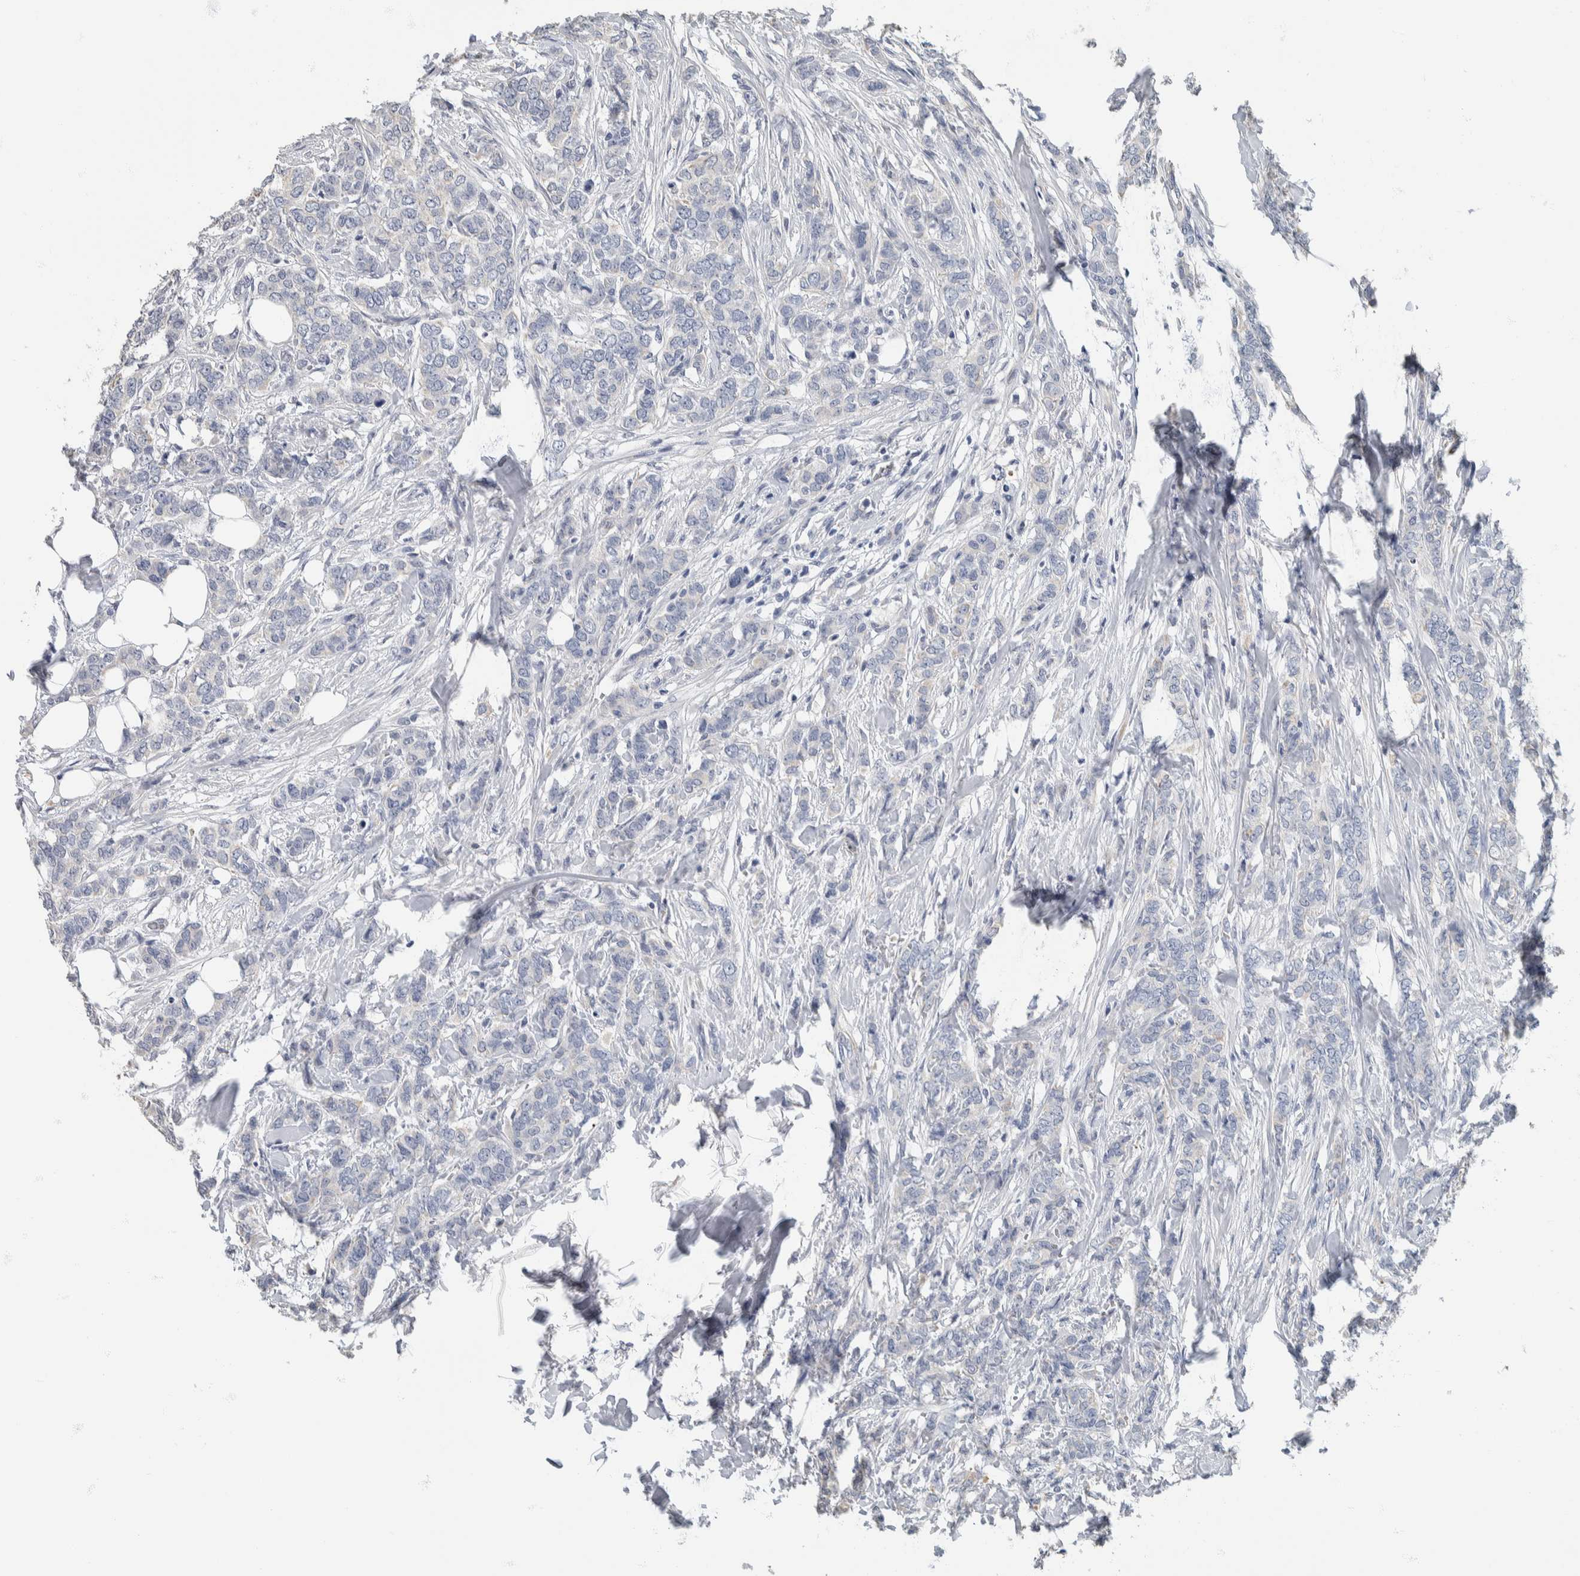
{"staining": {"intensity": "negative", "quantity": "none", "location": "none"}, "tissue": "breast cancer", "cell_type": "Tumor cells", "image_type": "cancer", "snomed": [{"axis": "morphology", "description": "Lobular carcinoma"}, {"axis": "topography", "description": "Skin"}, {"axis": "topography", "description": "Breast"}], "caption": "High power microscopy histopathology image of an immunohistochemistry photomicrograph of breast cancer, revealing no significant positivity in tumor cells. The staining was performed using DAB to visualize the protein expression in brown, while the nuclei were stained in blue with hematoxylin (Magnification: 20x).", "gene": "NEFM", "patient": {"sex": "female", "age": 46}}